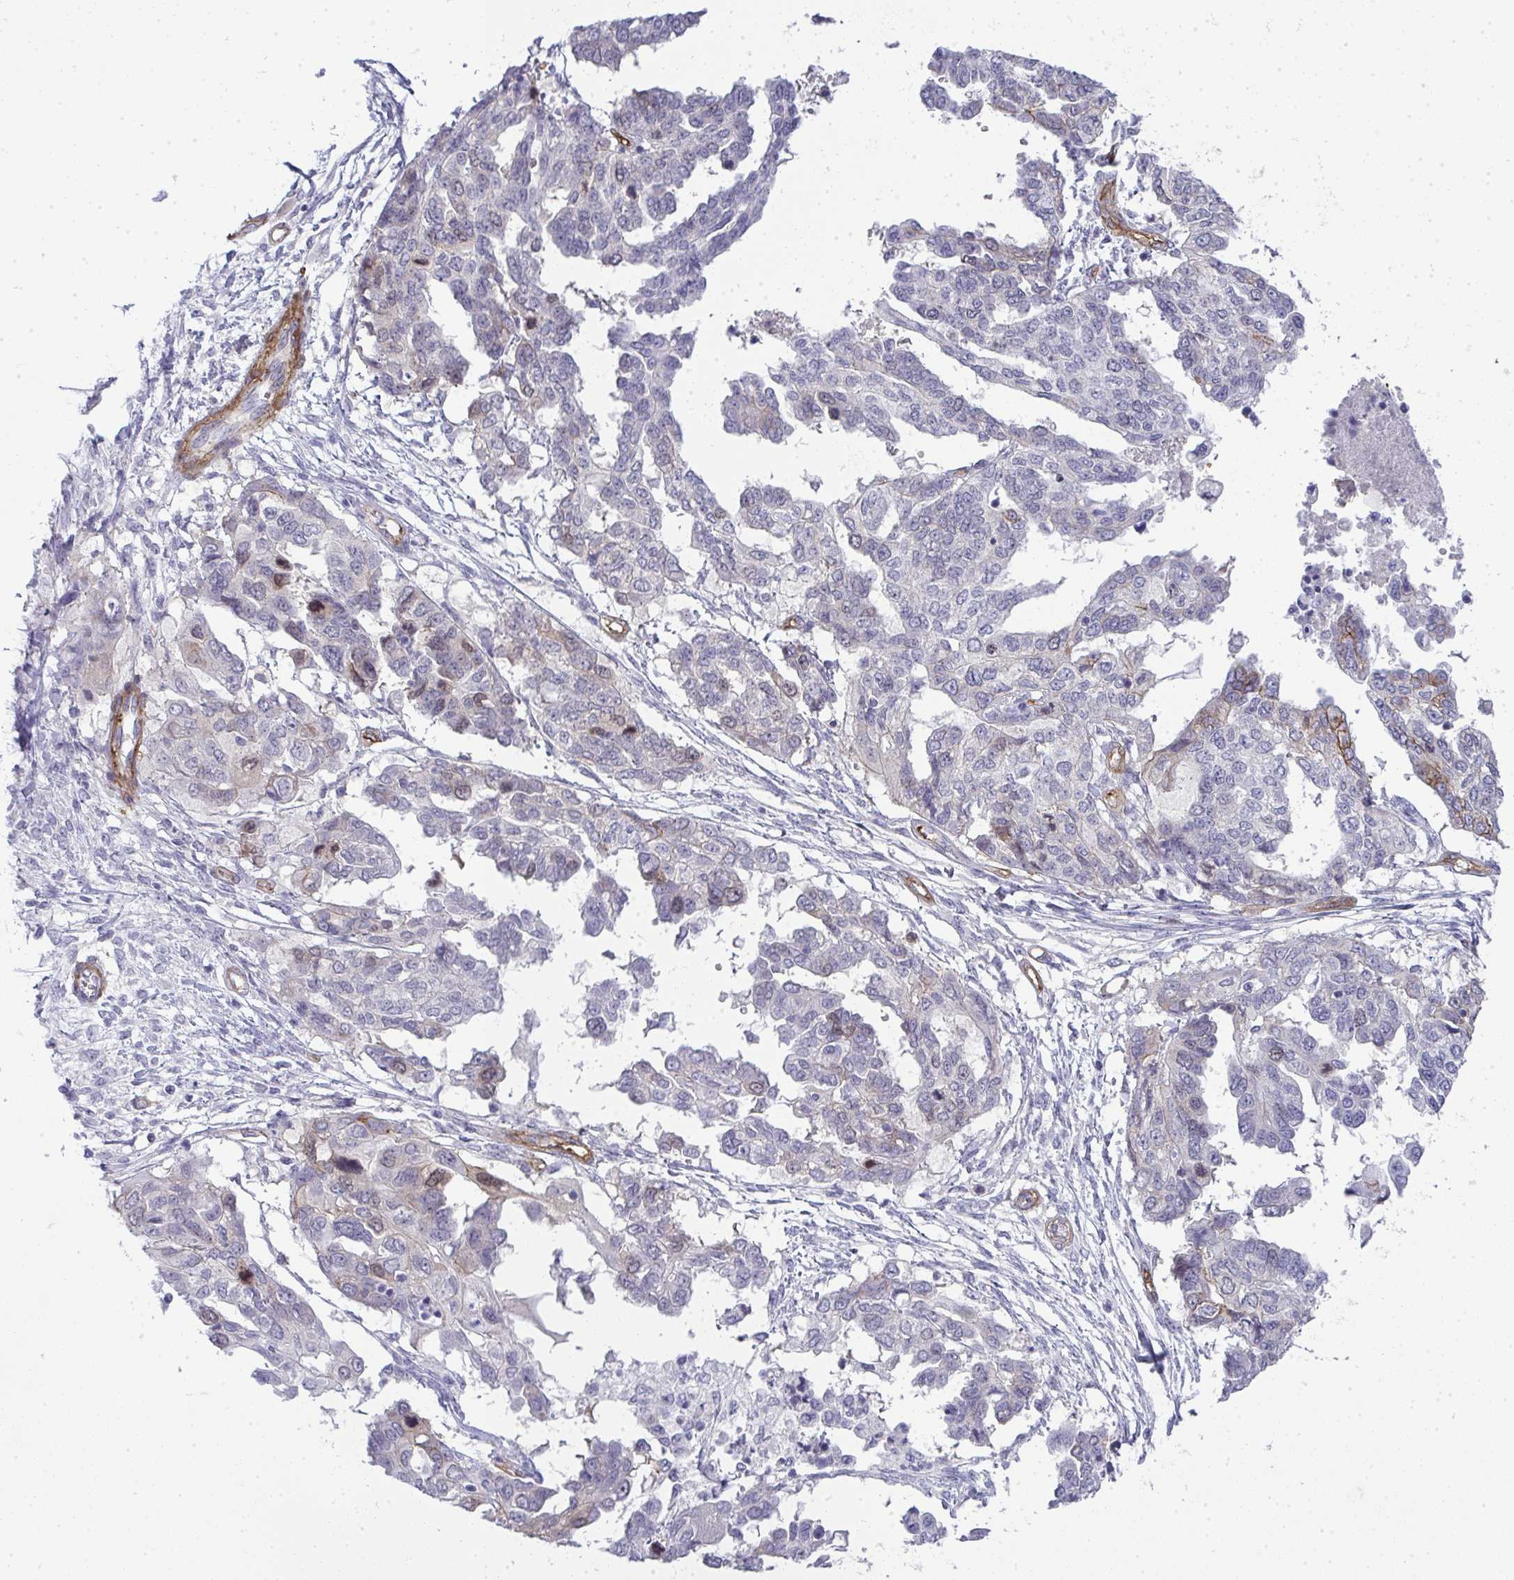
{"staining": {"intensity": "negative", "quantity": "none", "location": "none"}, "tissue": "ovarian cancer", "cell_type": "Tumor cells", "image_type": "cancer", "snomed": [{"axis": "morphology", "description": "Cystadenocarcinoma, serous, NOS"}, {"axis": "topography", "description": "Ovary"}], "caption": "Immunohistochemistry of human serous cystadenocarcinoma (ovarian) shows no staining in tumor cells. The staining is performed using DAB brown chromogen with nuclei counter-stained in using hematoxylin.", "gene": "UBE2S", "patient": {"sex": "female", "age": 53}}